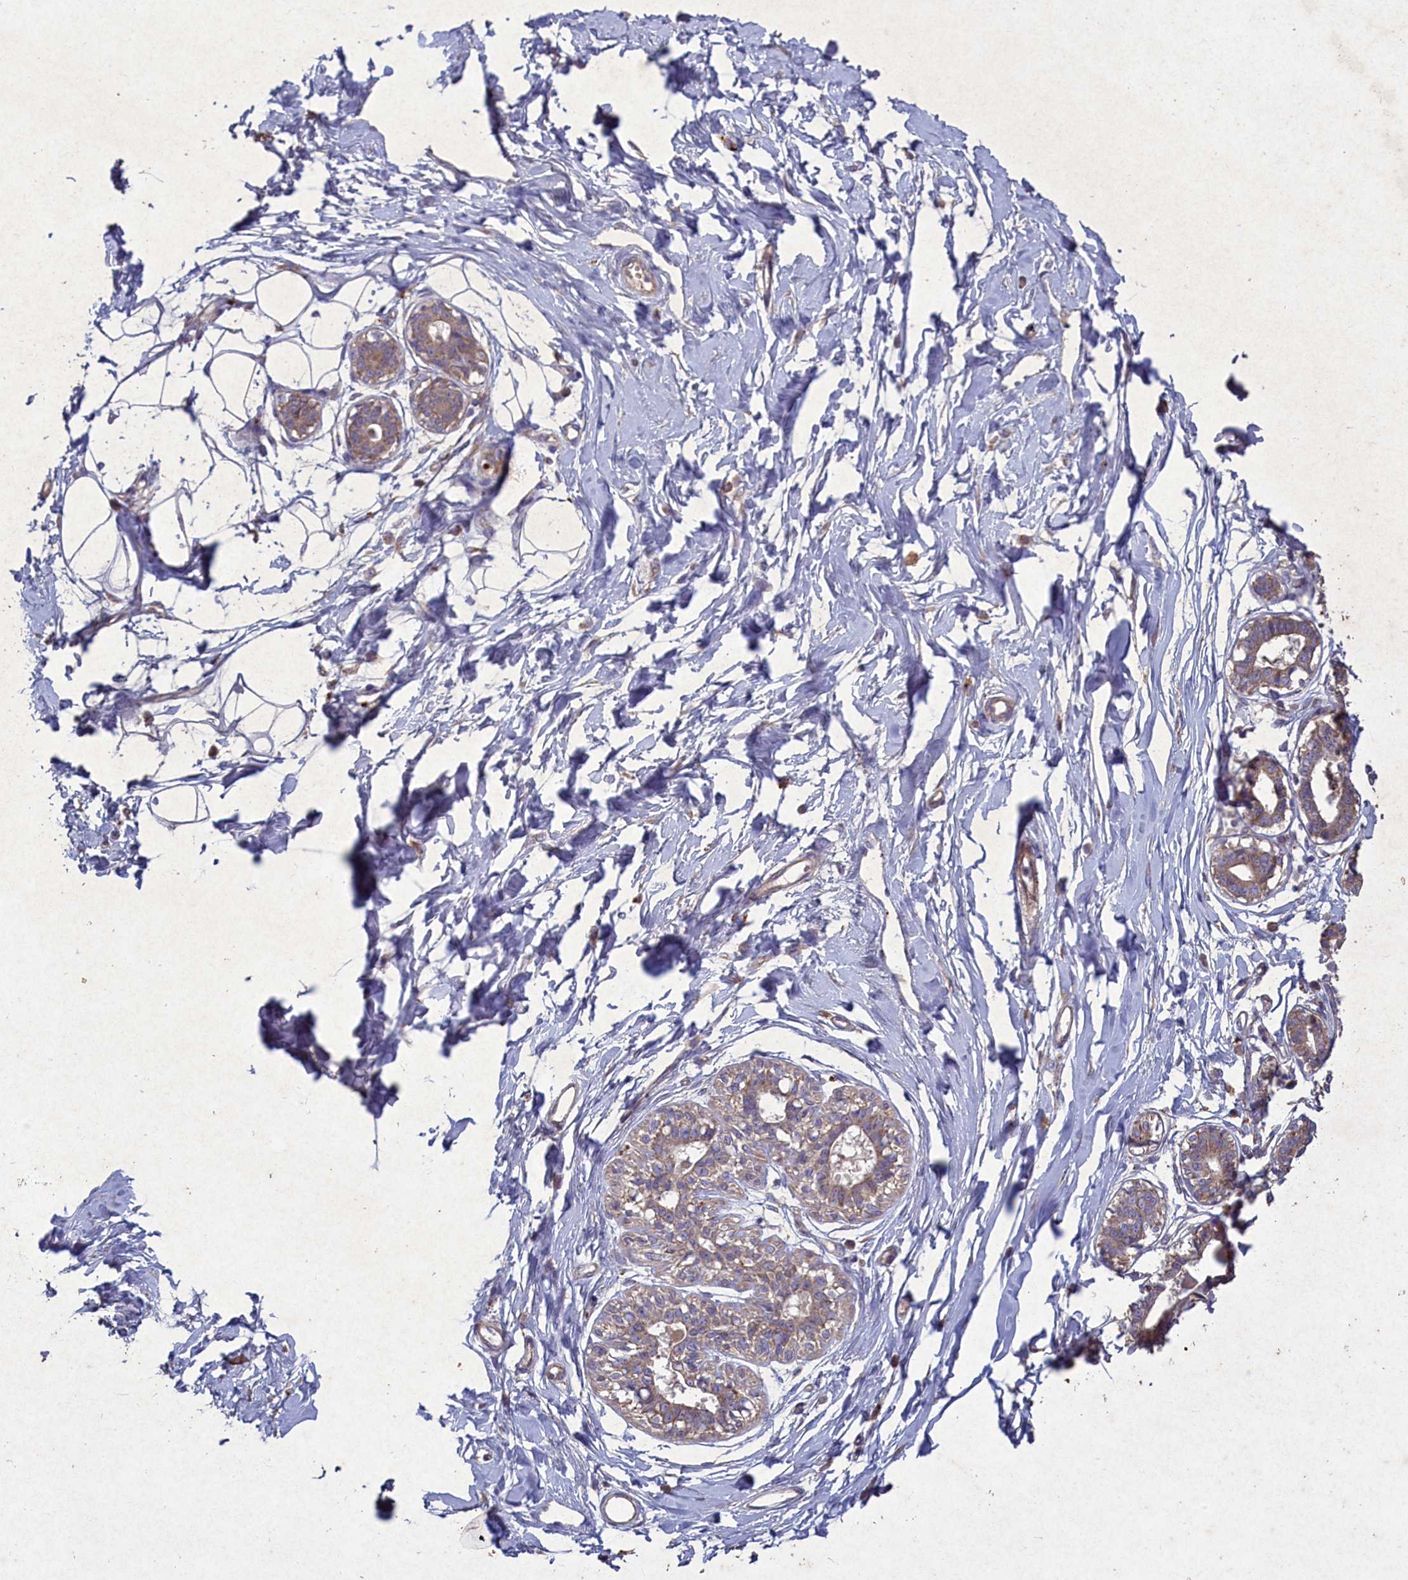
{"staining": {"intensity": "negative", "quantity": "none", "location": "none"}, "tissue": "breast", "cell_type": "Adipocytes", "image_type": "normal", "snomed": [{"axis": "morphology", "description": "Normal tissue, NOS"}, {"axis": "topography", "description": "Breast"}], "caption": "The immunohistochemistry histopathology image has no significant expression in adipocytes of breast. Nuclei are stained in blue.", "gene": "CIAO2B", "patient": {"sex": "female", "age": 45}}